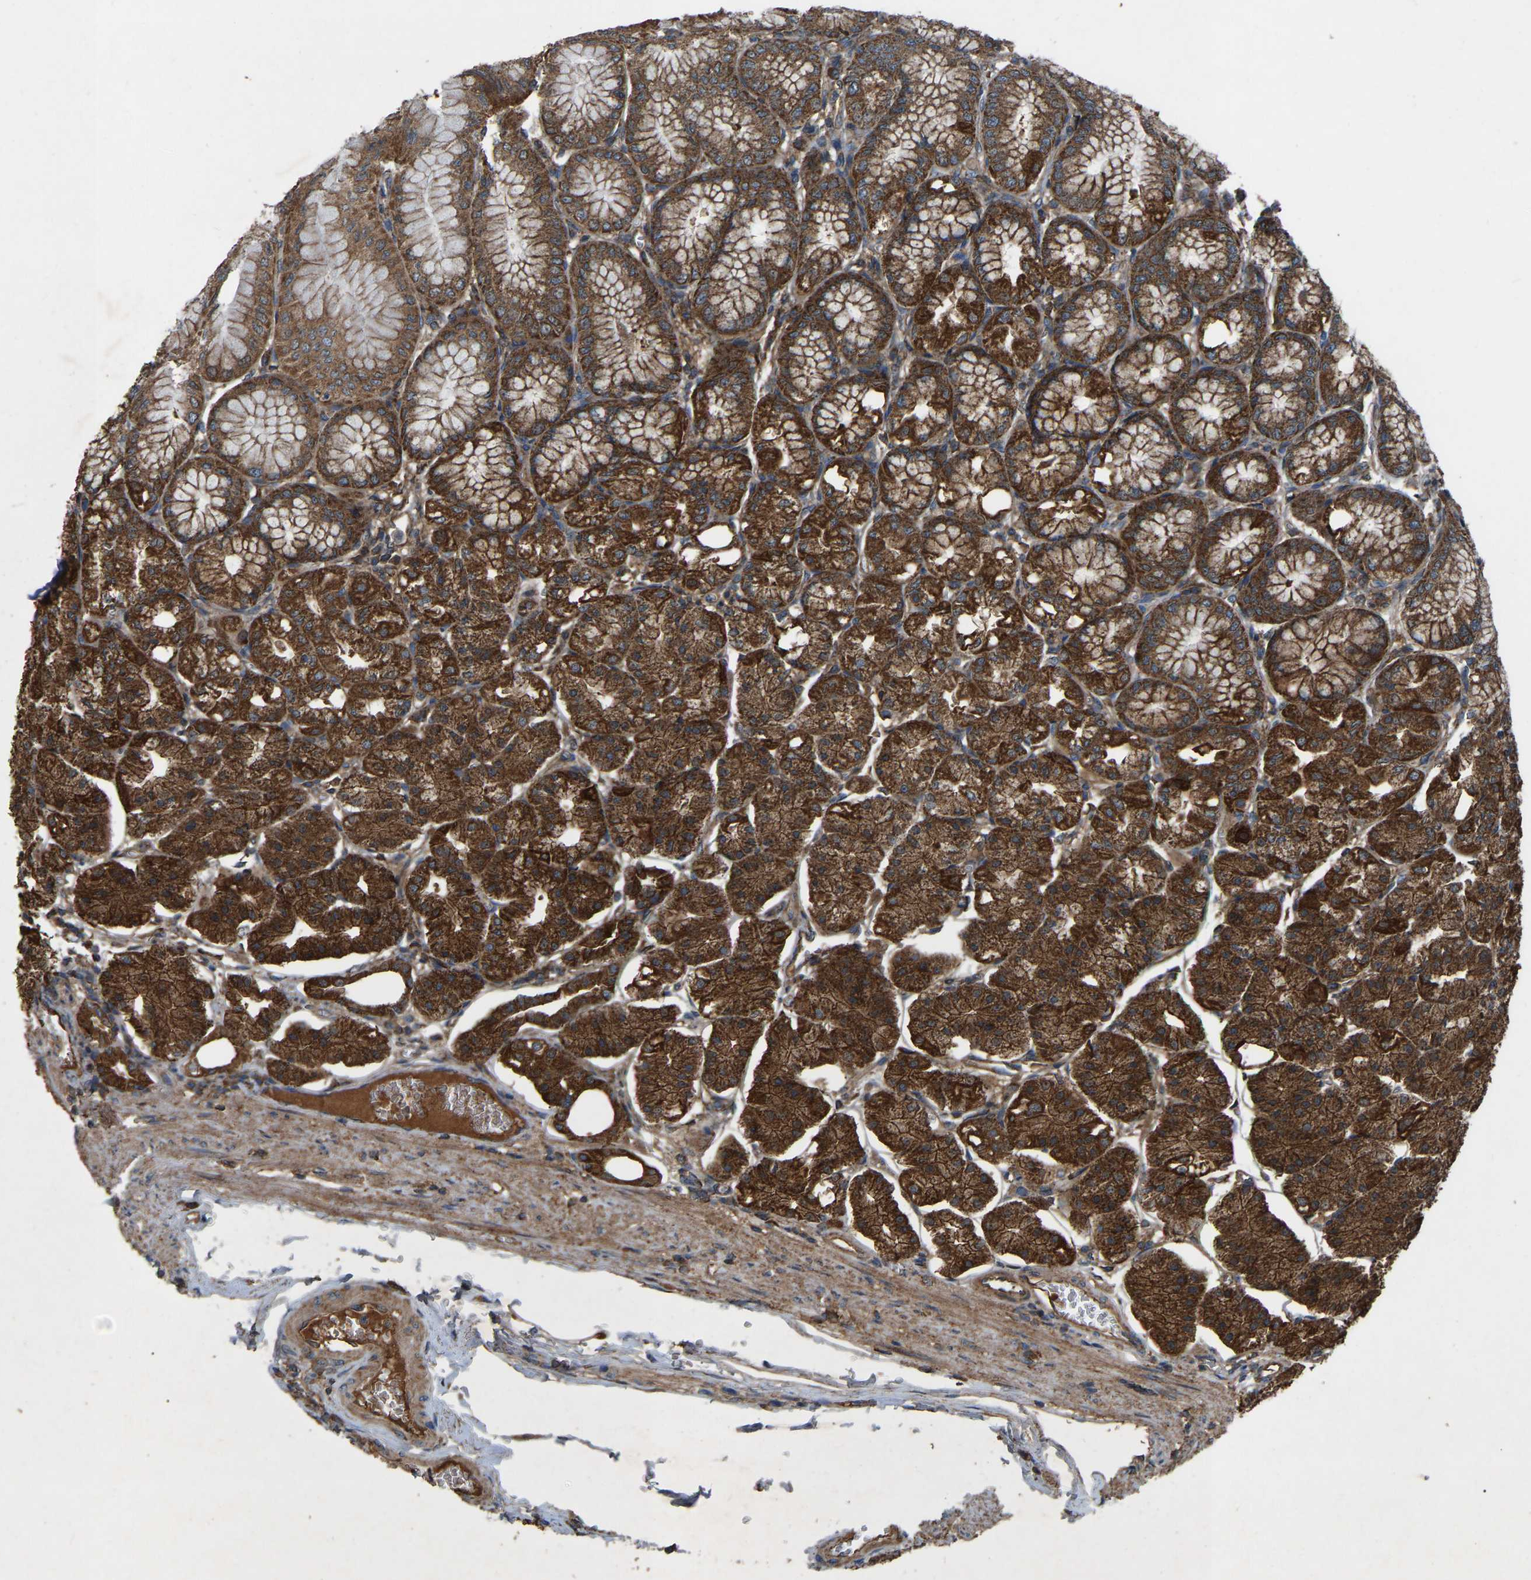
{"staining": {"intensity": "strong", "quantity": ">75%", "location": "cytoplasmic/membranous"}, "tissue": "stomach", "cell_type": "Glandular cells", "image_type": "normal", "snomed": [{"axis": "morphology", "description": "Normal tissue, NOS"}, {"axis": "topography", "description": "Stomach, lower"}], "caption": "IHC staining of benign stomach, which reveals high levels of strong cytoplasmic/membranous staining in about >75% of glandular cells indicating strong cytoplasmic/membranous protein expression. The staining was performed using DAB (3,3'-diaminobenzidine) (brown) for protein detection and nuclei were counterstained in hematoxylin (blue).", "gene": "SAMD9L", "patient": {"sex": "male", "age": 71}}